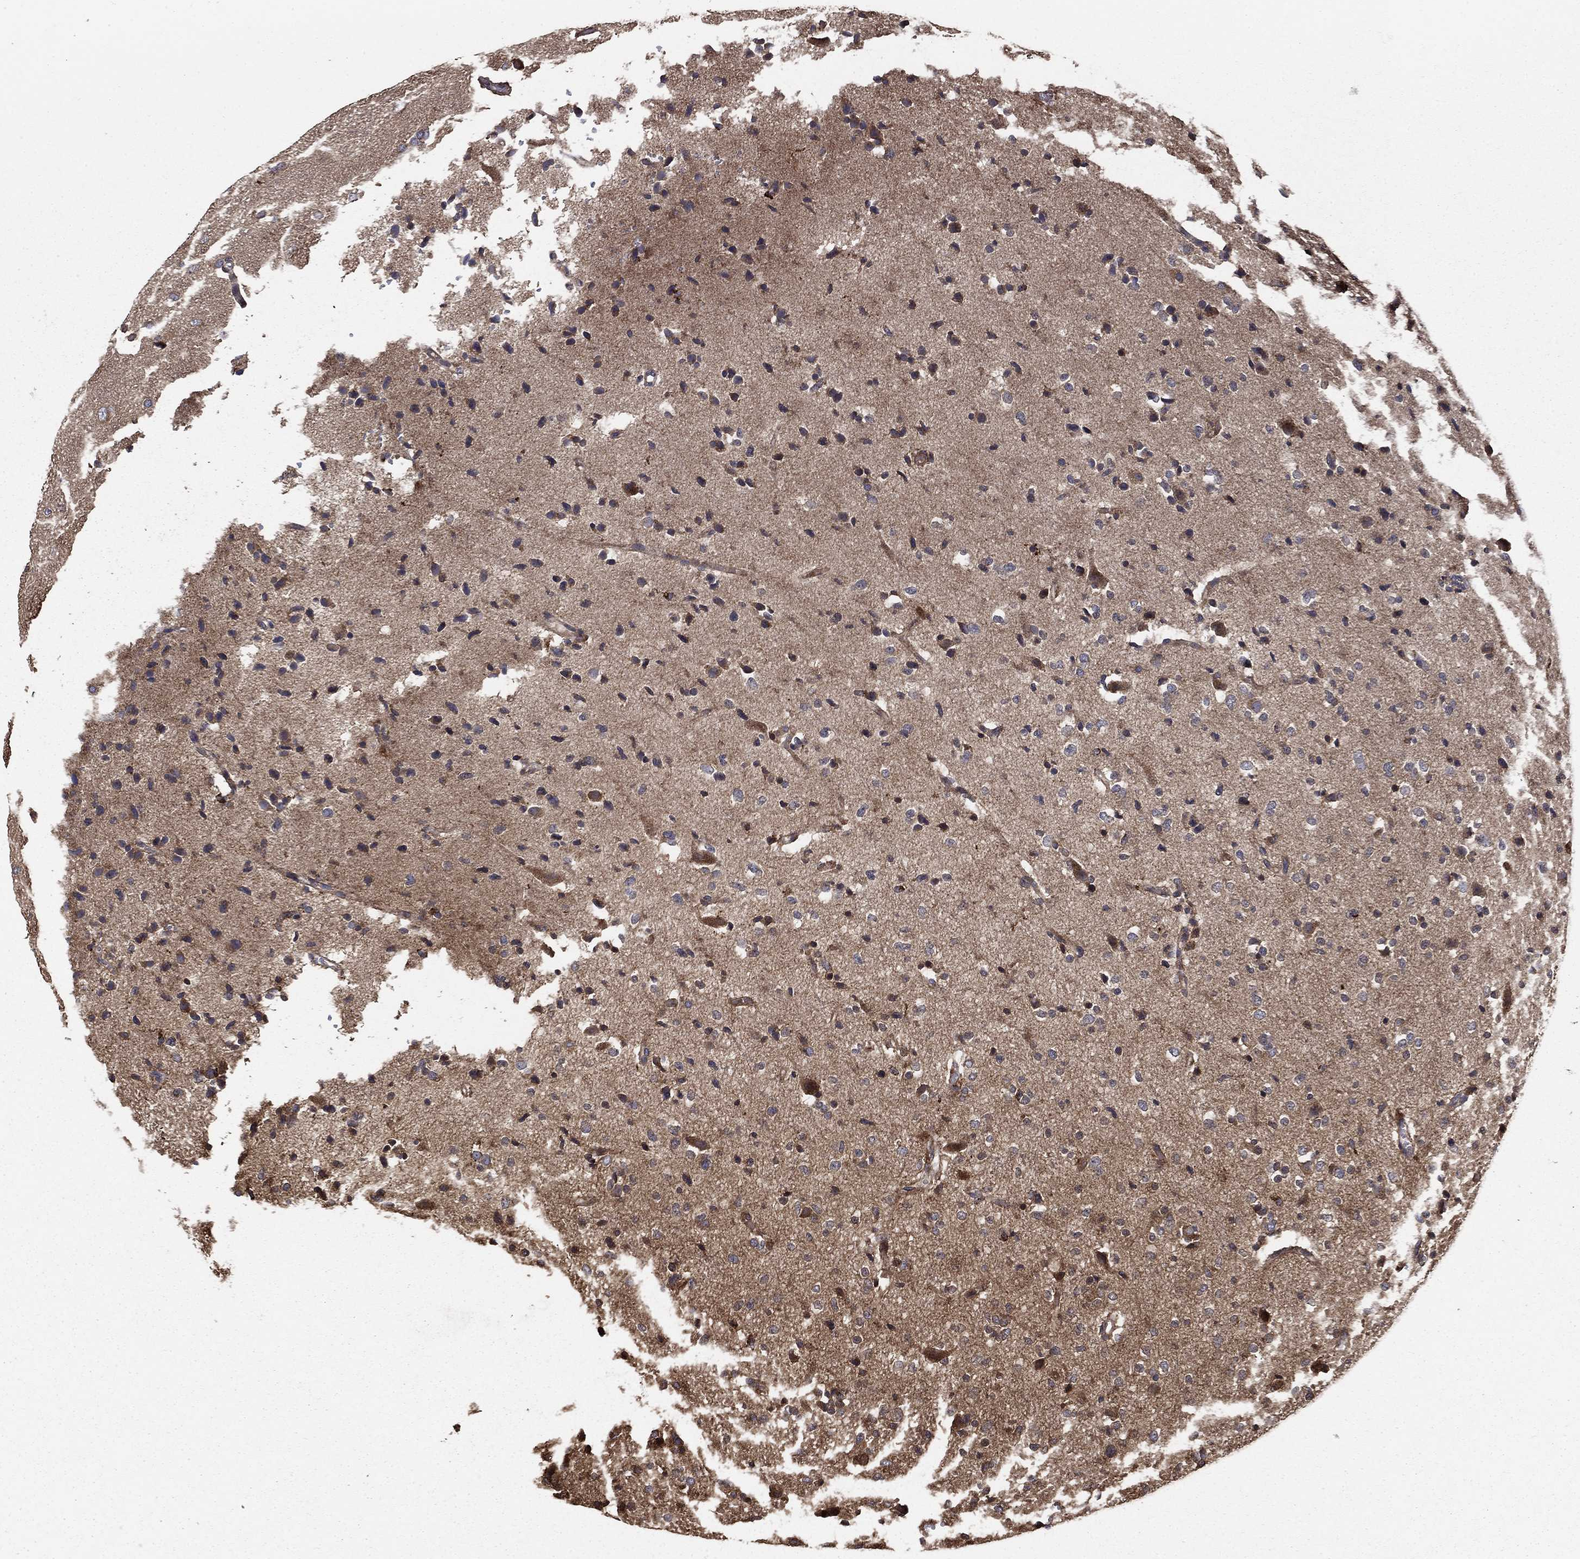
{"staining": {"intensity": "negative", "quantity": "none", "location": "none"}, "tissue": "glioma", "cell_type": "Tumor cells", "image_type": "cancer", "snomed": [{"axis": "morphology", "description": "Glioma, malignant, Low grade"}, {"axis": "topography", "description": "Brain"}], "caption": "High magnification brightfield microscopy of low-grade glioma (malignant) stained with DAB (brown) and counterstained with hematoxylin (blue): tumor cells show no significant positivity.", "gene": "BABAM2", "patient": {"sex": "male", "age": 41}}